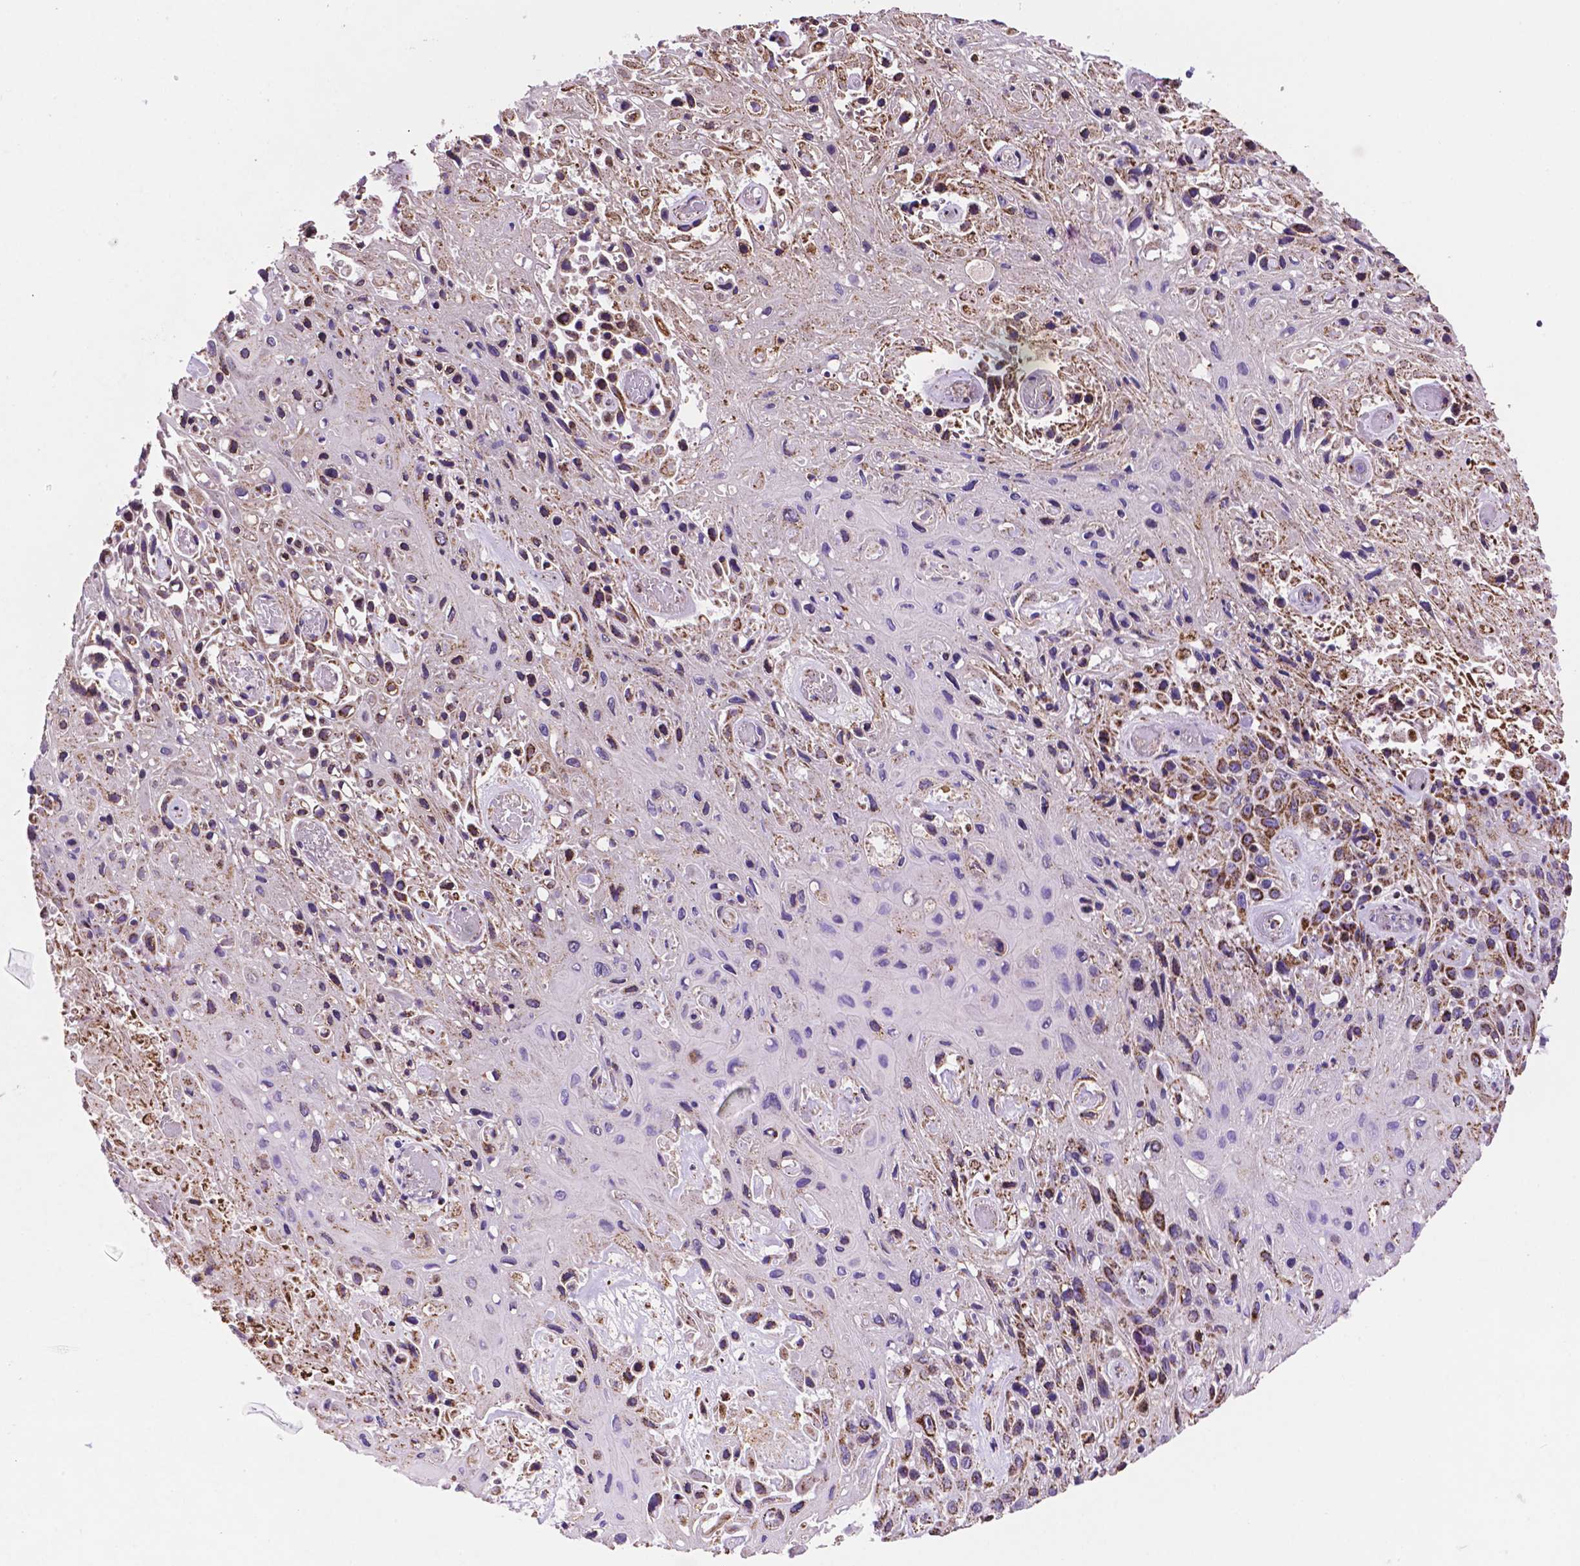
{"staining": {"intensity": "strong", "quantity": "25%-75%", "location": "cytoplasmic/membranous"}, "tissue": "skin cancer", "cell_type": "Tumor cells", "image_type": "cancer", "snomed": [{"axis": "morphology", "description": "Squamous cell carcinoma, NOS"}, {"axis": "topography", "description": "Skin"}], "caption": "Immunohistochemical staining of skin cancer reveals high levels of strong cytoplasmic/membranous protein expression in approximately 25%-75% of tumor cells.", "gene": "HSPD1", "patient": {"sex": "male", "age": 82}}